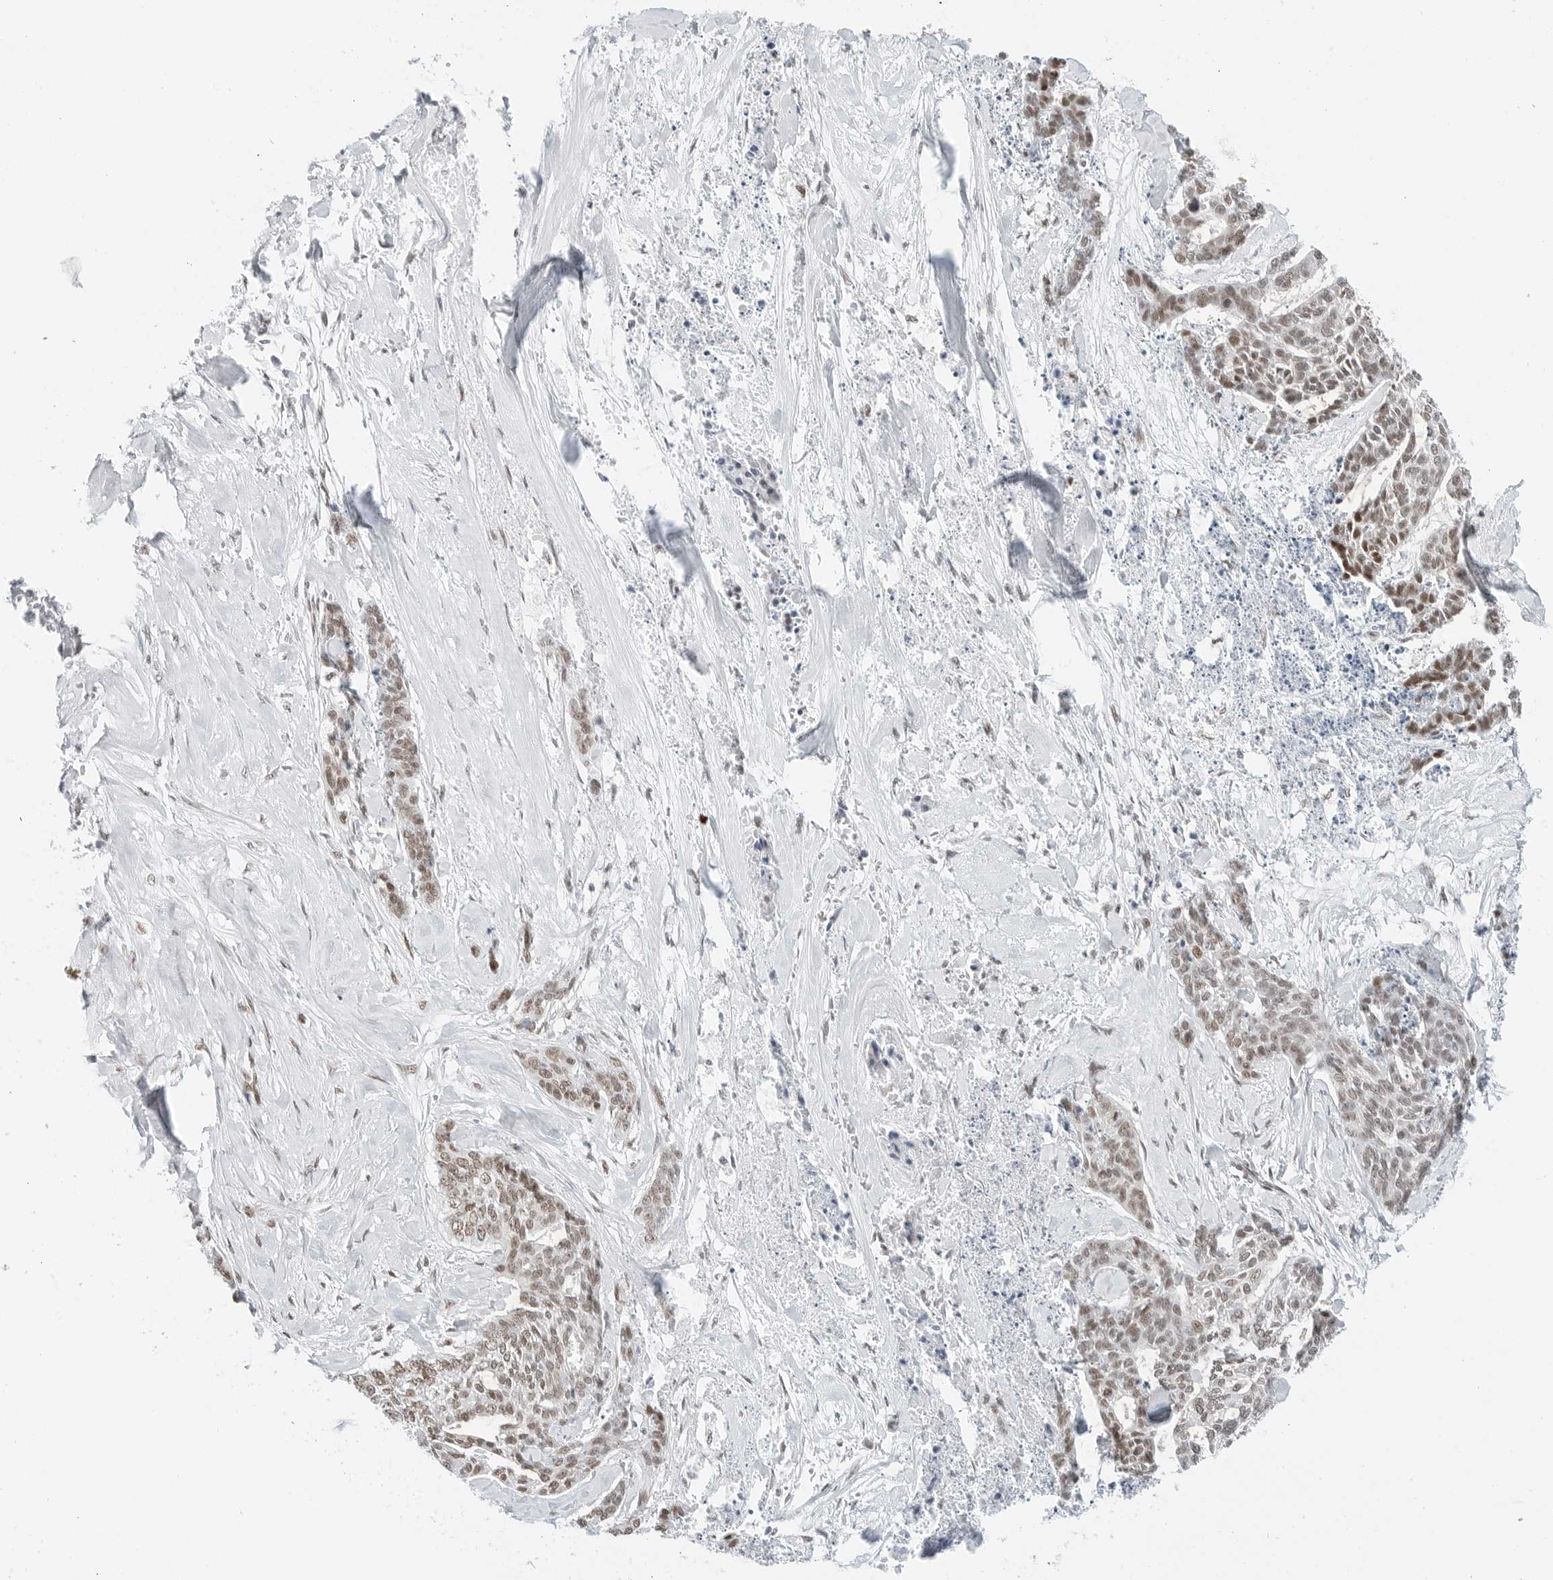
{"staining": {"intensity": "weak", "quantity": ">75%", "location": "nuclear"}, "tissue": "skin cancer", "cell_type": "Tumor cells", "image_type": "cancer", "snomed": [{"axis": "morphology", "description": "Basal cell carcinoma"}, {"axis": "topography", "description": "Skin"}], "caption": "Human skin basal cell carcinoma stained with a protein marker exhibits weak staining in tumor cells.", "gene": "CRTC2", "patient": {"sex": "female", "age": 64}}